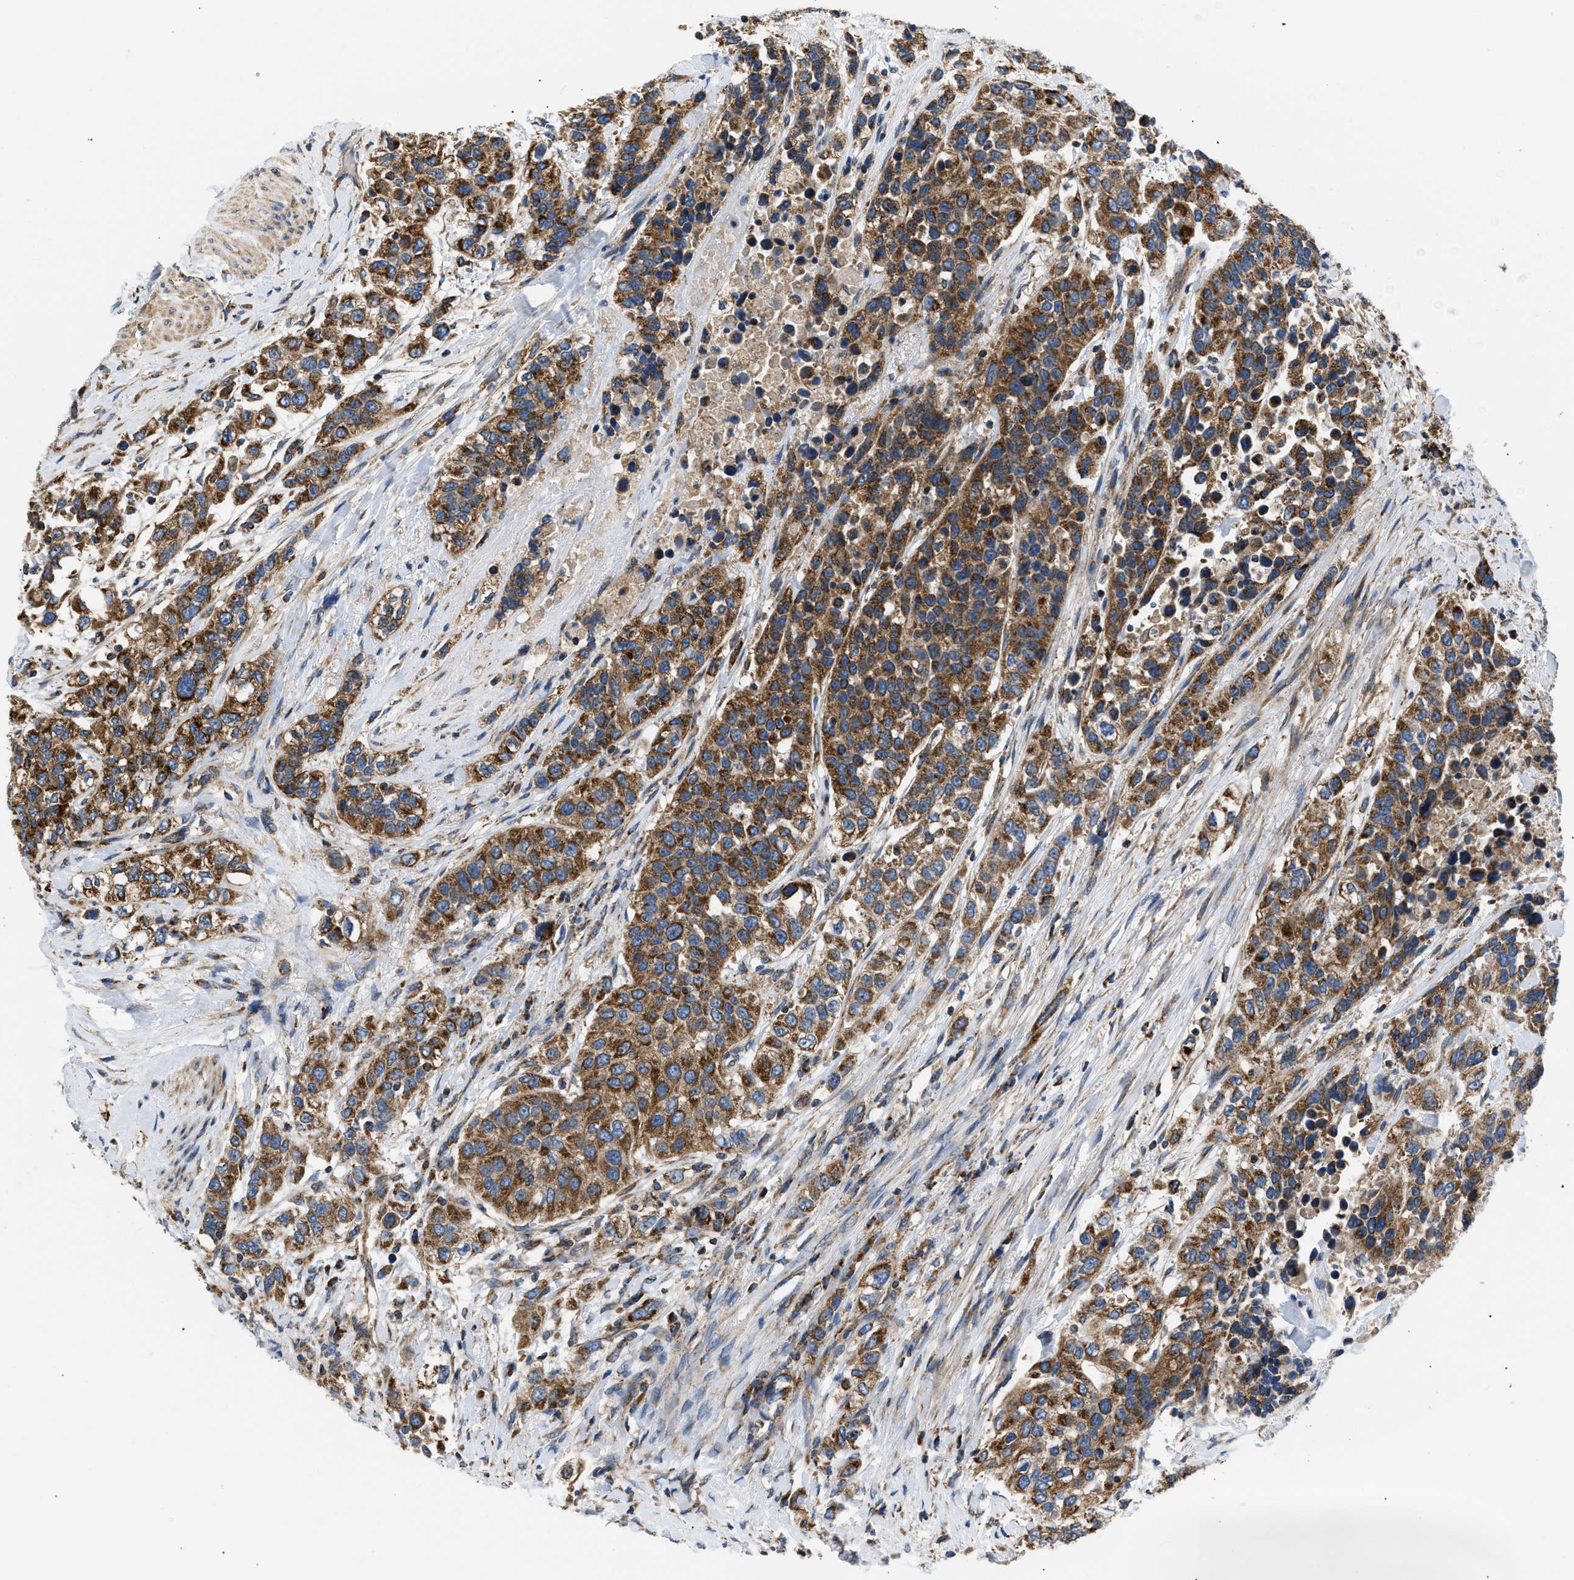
{"staining": {"intensity": "strong", "quantity": ">75%", "location": "cytoplasmic/membranous"}, "tissue": "urothelial cancer", "cell_type": "Tumor cells", "image_type": "cancer", "snomed": [{"axis": "morphology", "description": "Urothelial carcinoma, High grade"}, {"axis": "topography", "description": "Urinary bladder"}], "caption": "This micrograph reveals urothelial cancer stained with immunohistochemistry (IHC) to label a protein in brown. The cytoplasmic/membranous of tumor cells show strong positivity for the protein. Nuclei are counter-stained blue.", "gene": "OPTN", "patient": {"sex": "female", "age": 80}}